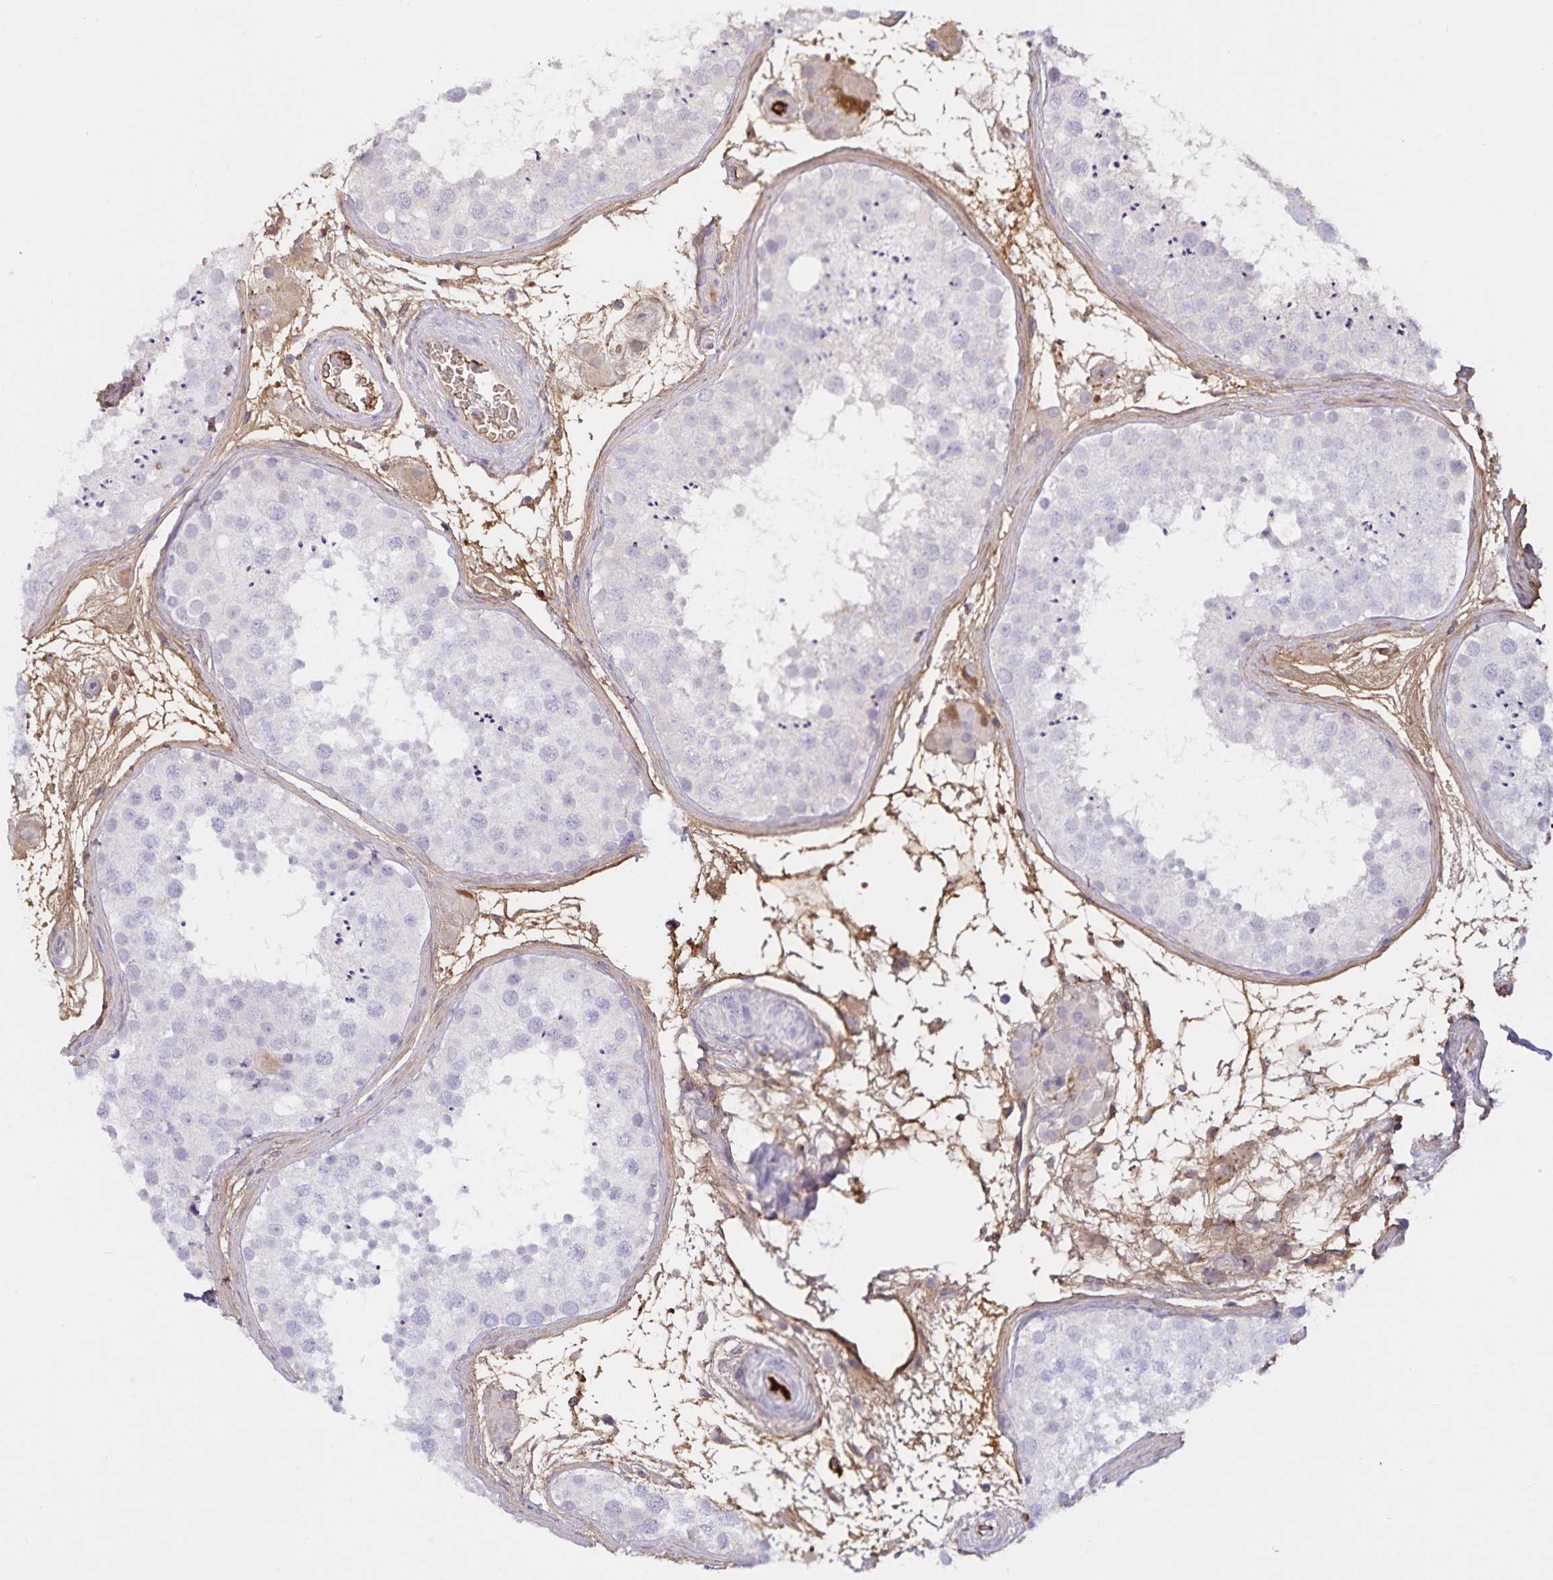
{"staining": {"intensity": "negative", "quantity": "none", "location": "none"}, "tissue": "testis", "cell_type": "Cells in seminiferous ducts", "image_type": "normal", "snomed": [{"axis": "morphology", "description": "Normal tissue, NOS"}, {"axis": "topography", "description": "Testis"}], "caption": "A histopathology image of human testis is negative for staining in cells in seminiferous ducts.", "gene": "FGG", "patient": {"sex": "male", "age": 41}}